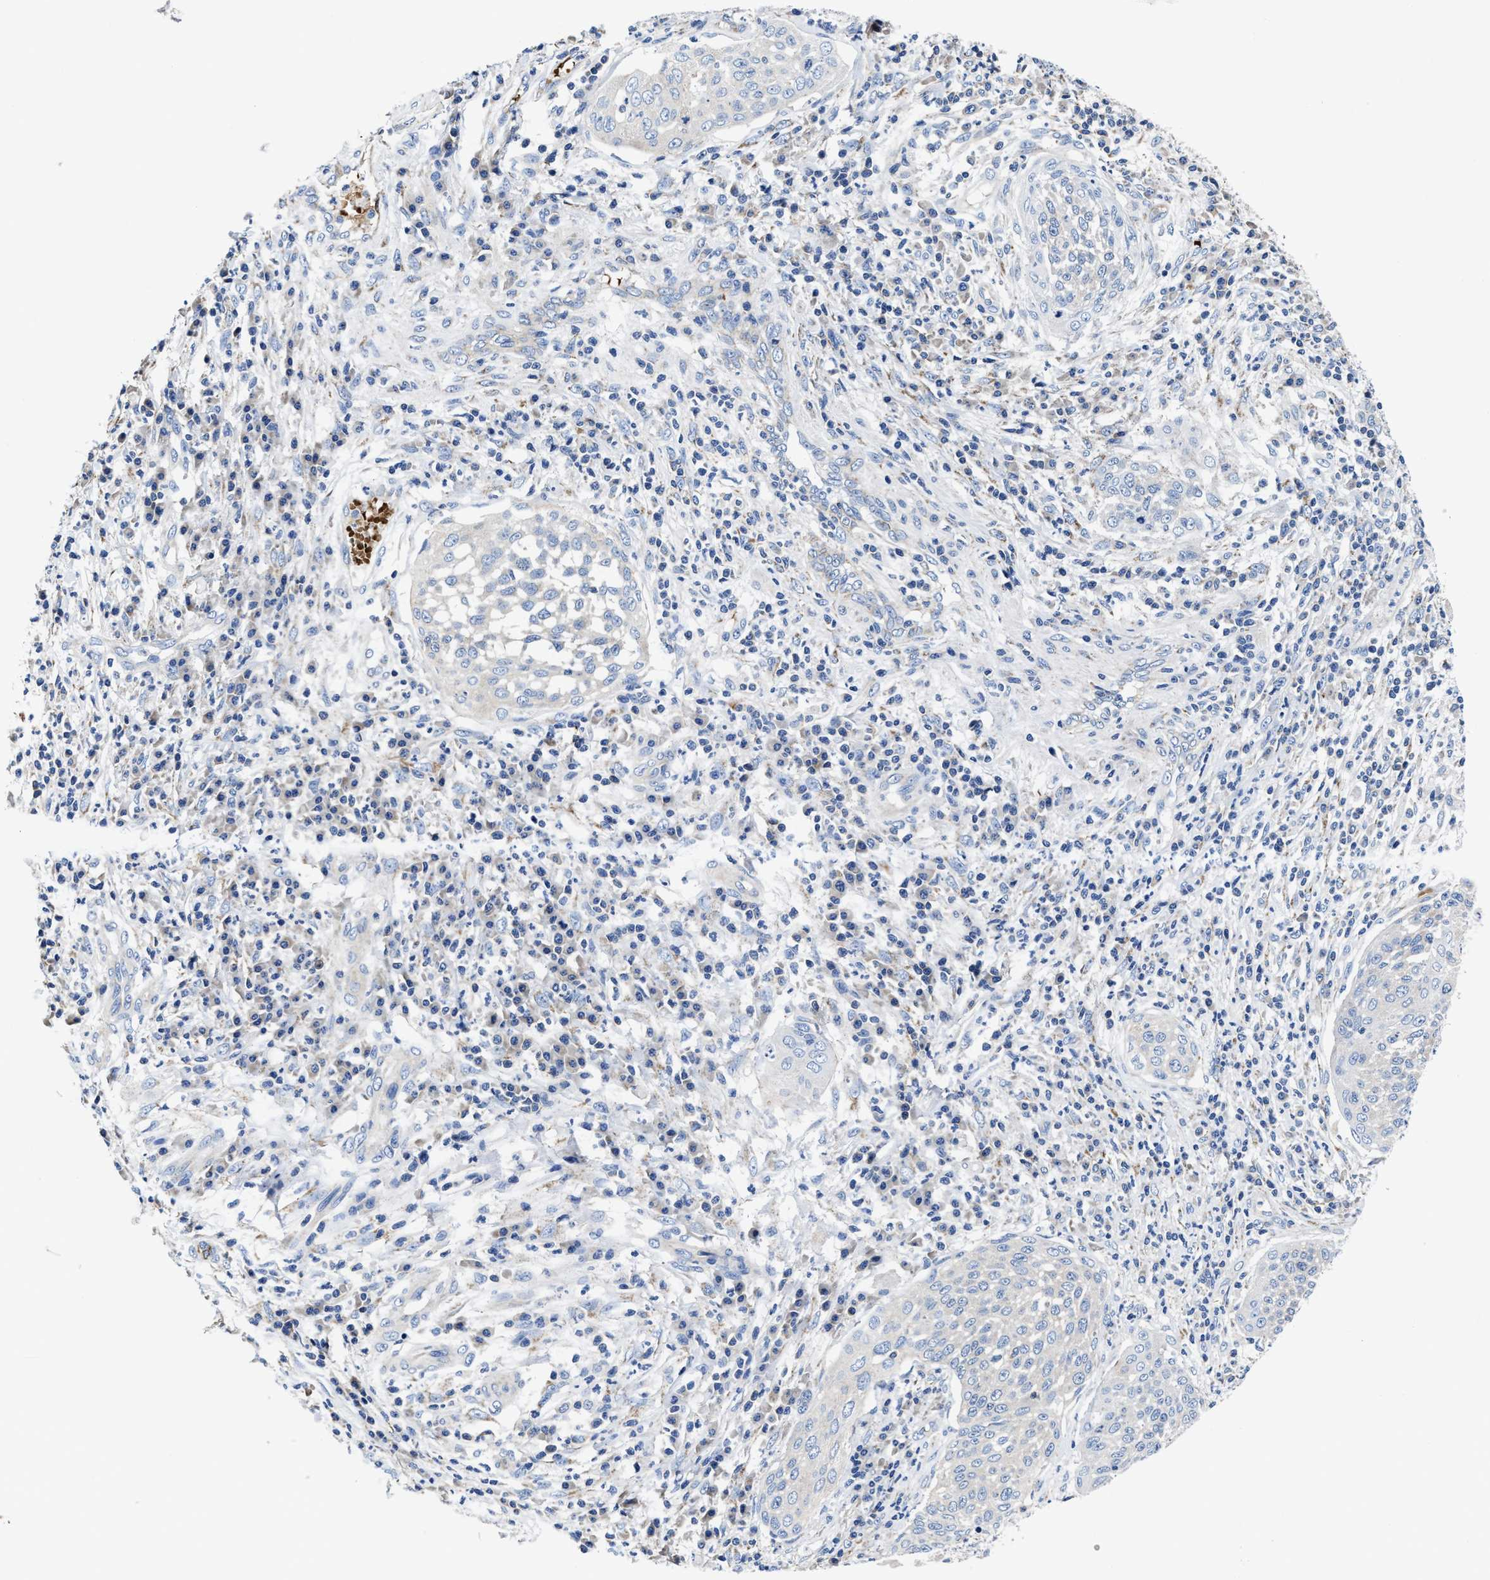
{"staining": {"intensity": "negative", "quantity": "none", "location": "none"}, "tissue": "cervical cancer", "cell_type": "Tumor cells", "image_type": "cancer", "snomed": [{"axis": "morphology", "description": "Squamous cell carcinoma, NOS"}, {"axis": "topography", "description": "Cervix"}], "caption": "The IHC micrograph has no significant staining in tumor cells of cervical squamous cell carcinoma tissue.", "gene": "PHLPP1", "patient": {"sex": "female", "age": 34}}